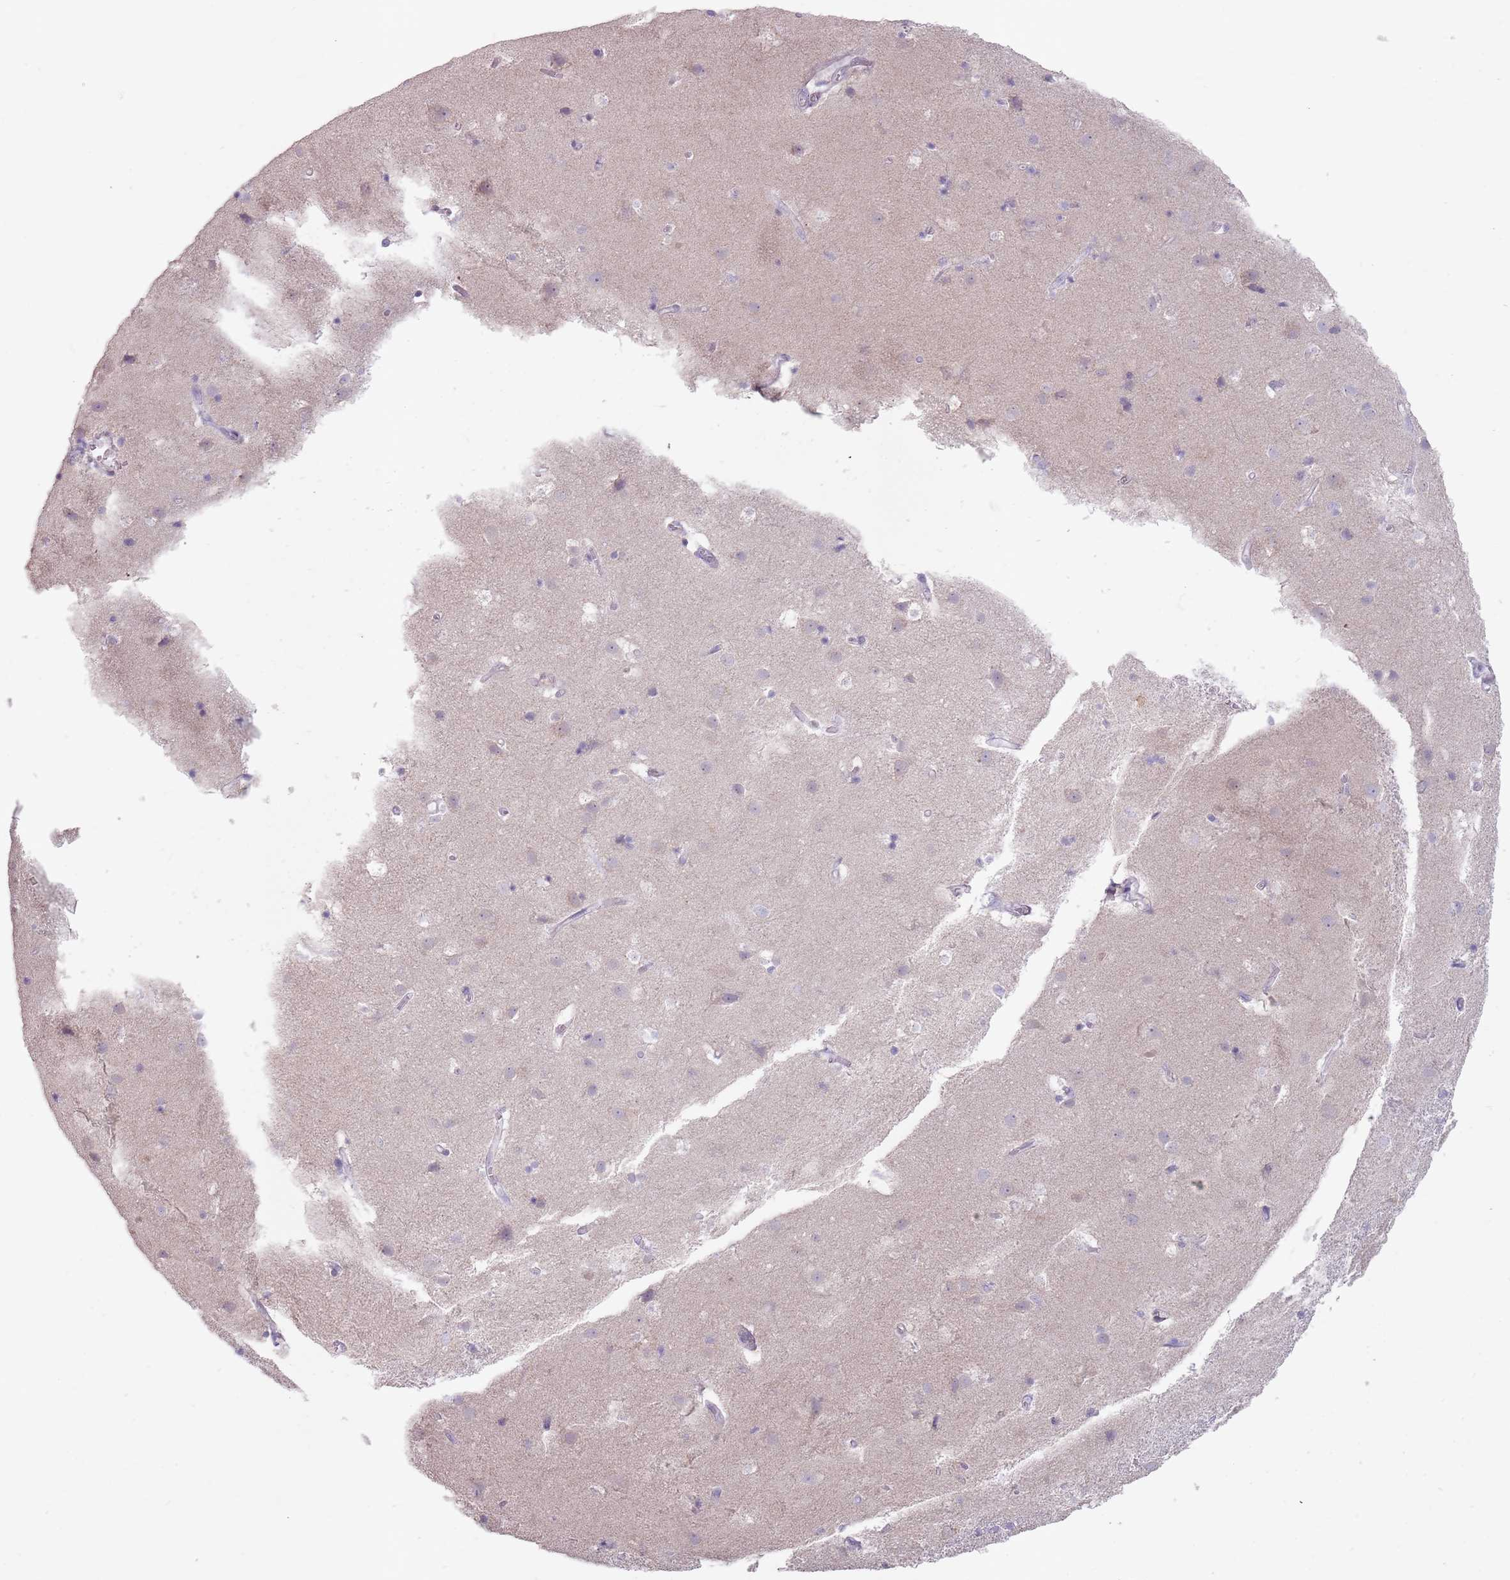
{"staining": {"intensity": "negative", "quantity": "none", "location": "none"}, "tissue": "cerebral cortex", "cell_type": "Endothelial cells", "image_type": "normal", "snomed": [{"axis": "morphology", "description": "Normal tissue, NOS"}, {"axis": "topography", "description": "Cerebral cortex"}], "caption": "High power microscopy image of an immunohistochemistry histopathology image of unremarkable cerebral cortex, revealing no significant staining in endothelial cells.", "gene": "STYK1", "patient": {"sex": "male", "age": 54}}